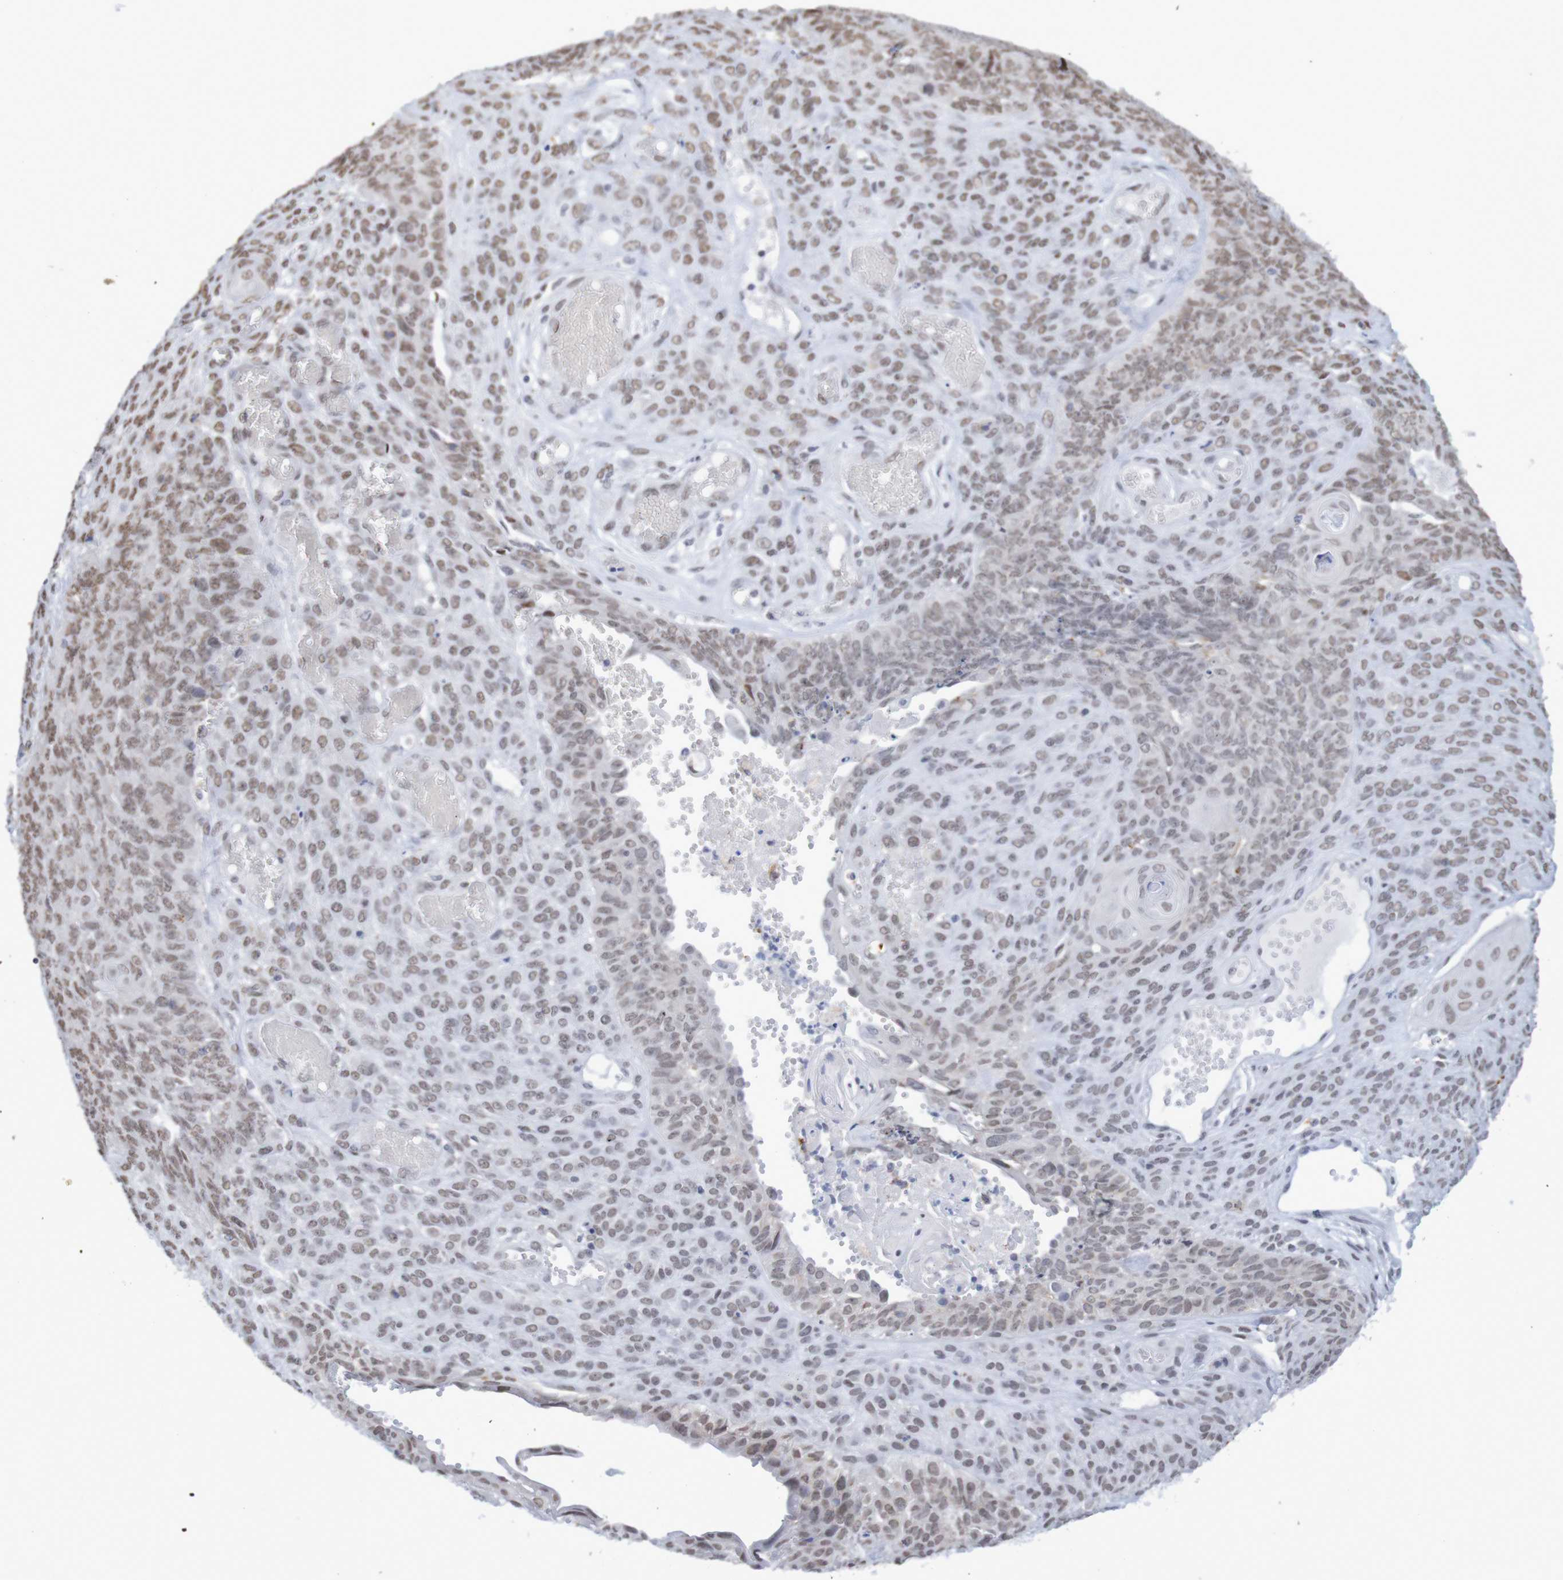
{"staining": {"intensity": "moderate", "quantity": ">75%", "location": "nuclear"}, "tissue": "endometrial cancer", "cell_type": "Tumor cells", "image_type": "cancer", "snomed": [{"axis": "morphology", "description": "Adenocarcinoma, NOS"}, {"axis": "topography", "description": "Endometrium"}], "caption": "Moderate nuclear positivity is identified in approximately >75% of tumor cells in endometrial cancer.", "gene": "MRTFB", "patient": {"sex": "female", "age": 32}}